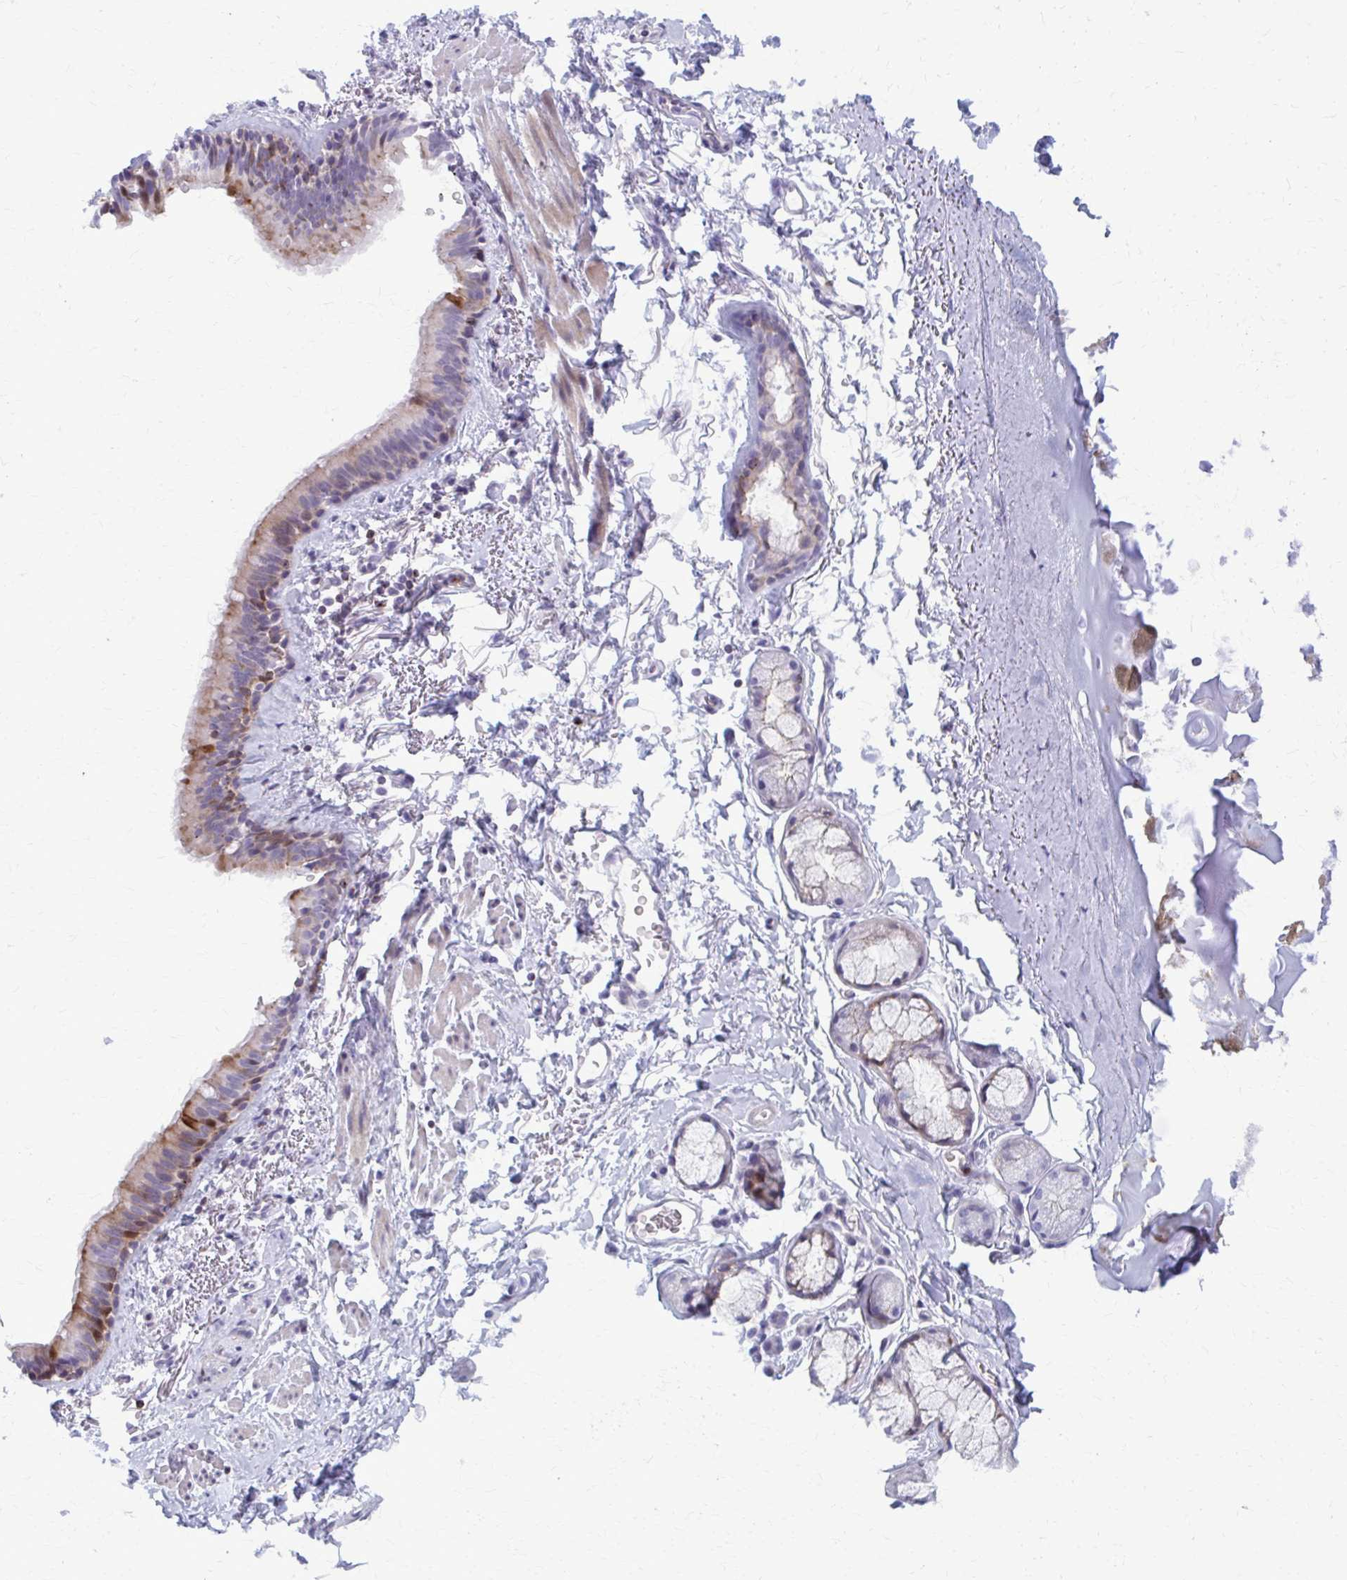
{"staining": {"intensity": "negative", "quantity": "none", "location": "none"}, "tissue": "soft tissue", "cell_type": "Chondrocytes", "image_type": "normal", "snomed": [{"axis": "morphology", "description": "Normal tissue, NOS"}, {"axis": "topography", "description": "Cartilage tissue"}, {"axis": "topography", "description": "Bronchus"}, {"axis": "topography", "description": "Peripheral nerve tissue"}], "caption": "Benign soft tissue was stained to show a protein in brown. There is no significant expression in chondrocytes. Brightfield microscopy of immunohistochemistry stained with DAB (brown) and hematoxylin (blue), captured at high magnification.", "gene": "PEDS1", "patient": {"sex": "male", "age": 67}}